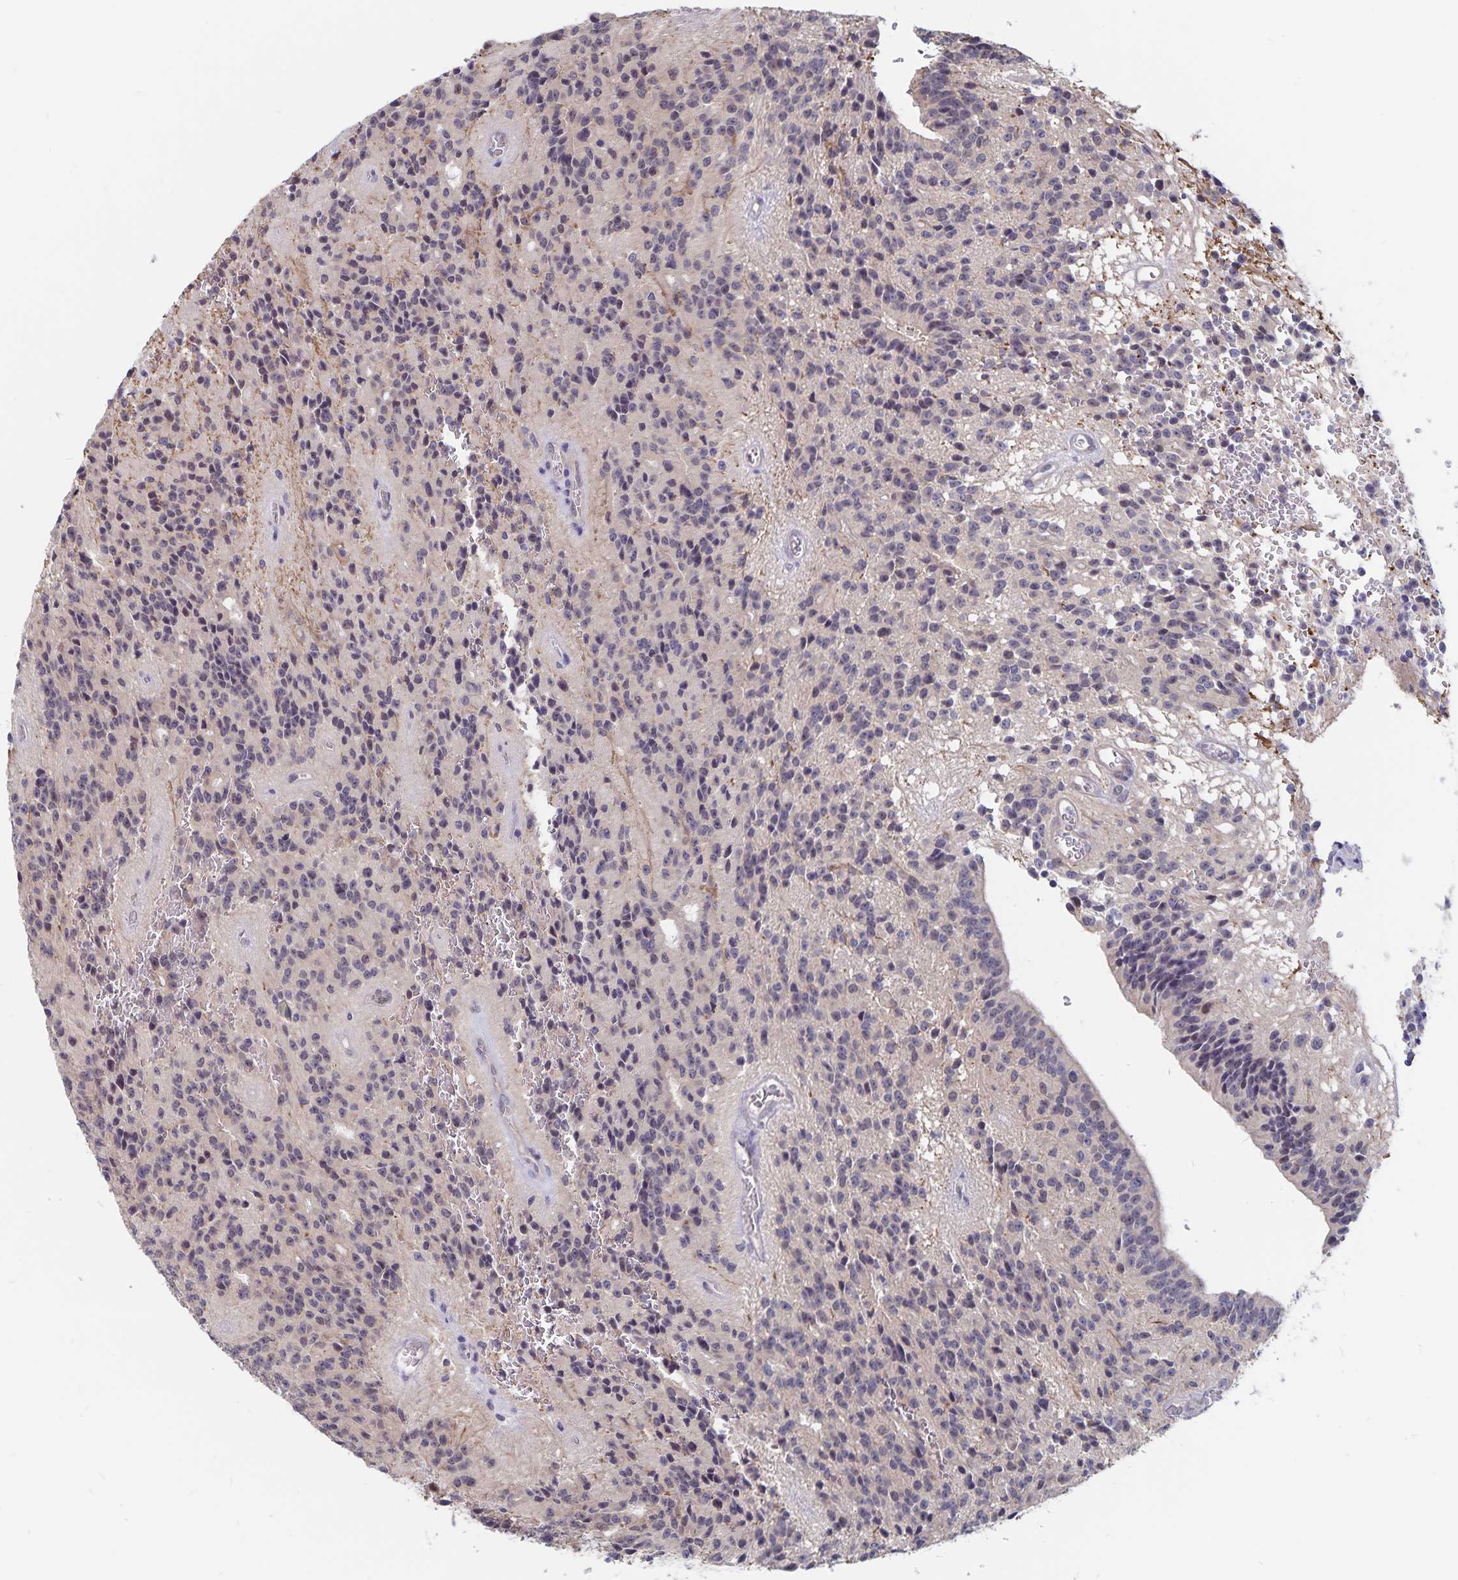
{"staining": {"intensity": "negative", "quantity": "none", "location": "none"}, "tissue": "glioma", "cell_type": "Tumor cells", "image_type": "cancer", "snomed": [{"axis": "morphology", "description": "Glioma, malignant, Low grade"}, {"axis": "topography", "description": "Brain"}], "caption": "IHC of human glioma reveals no staining in tumor cells.", "gene": "BAG6", "patient": {"sex": "male", "age": 31}}